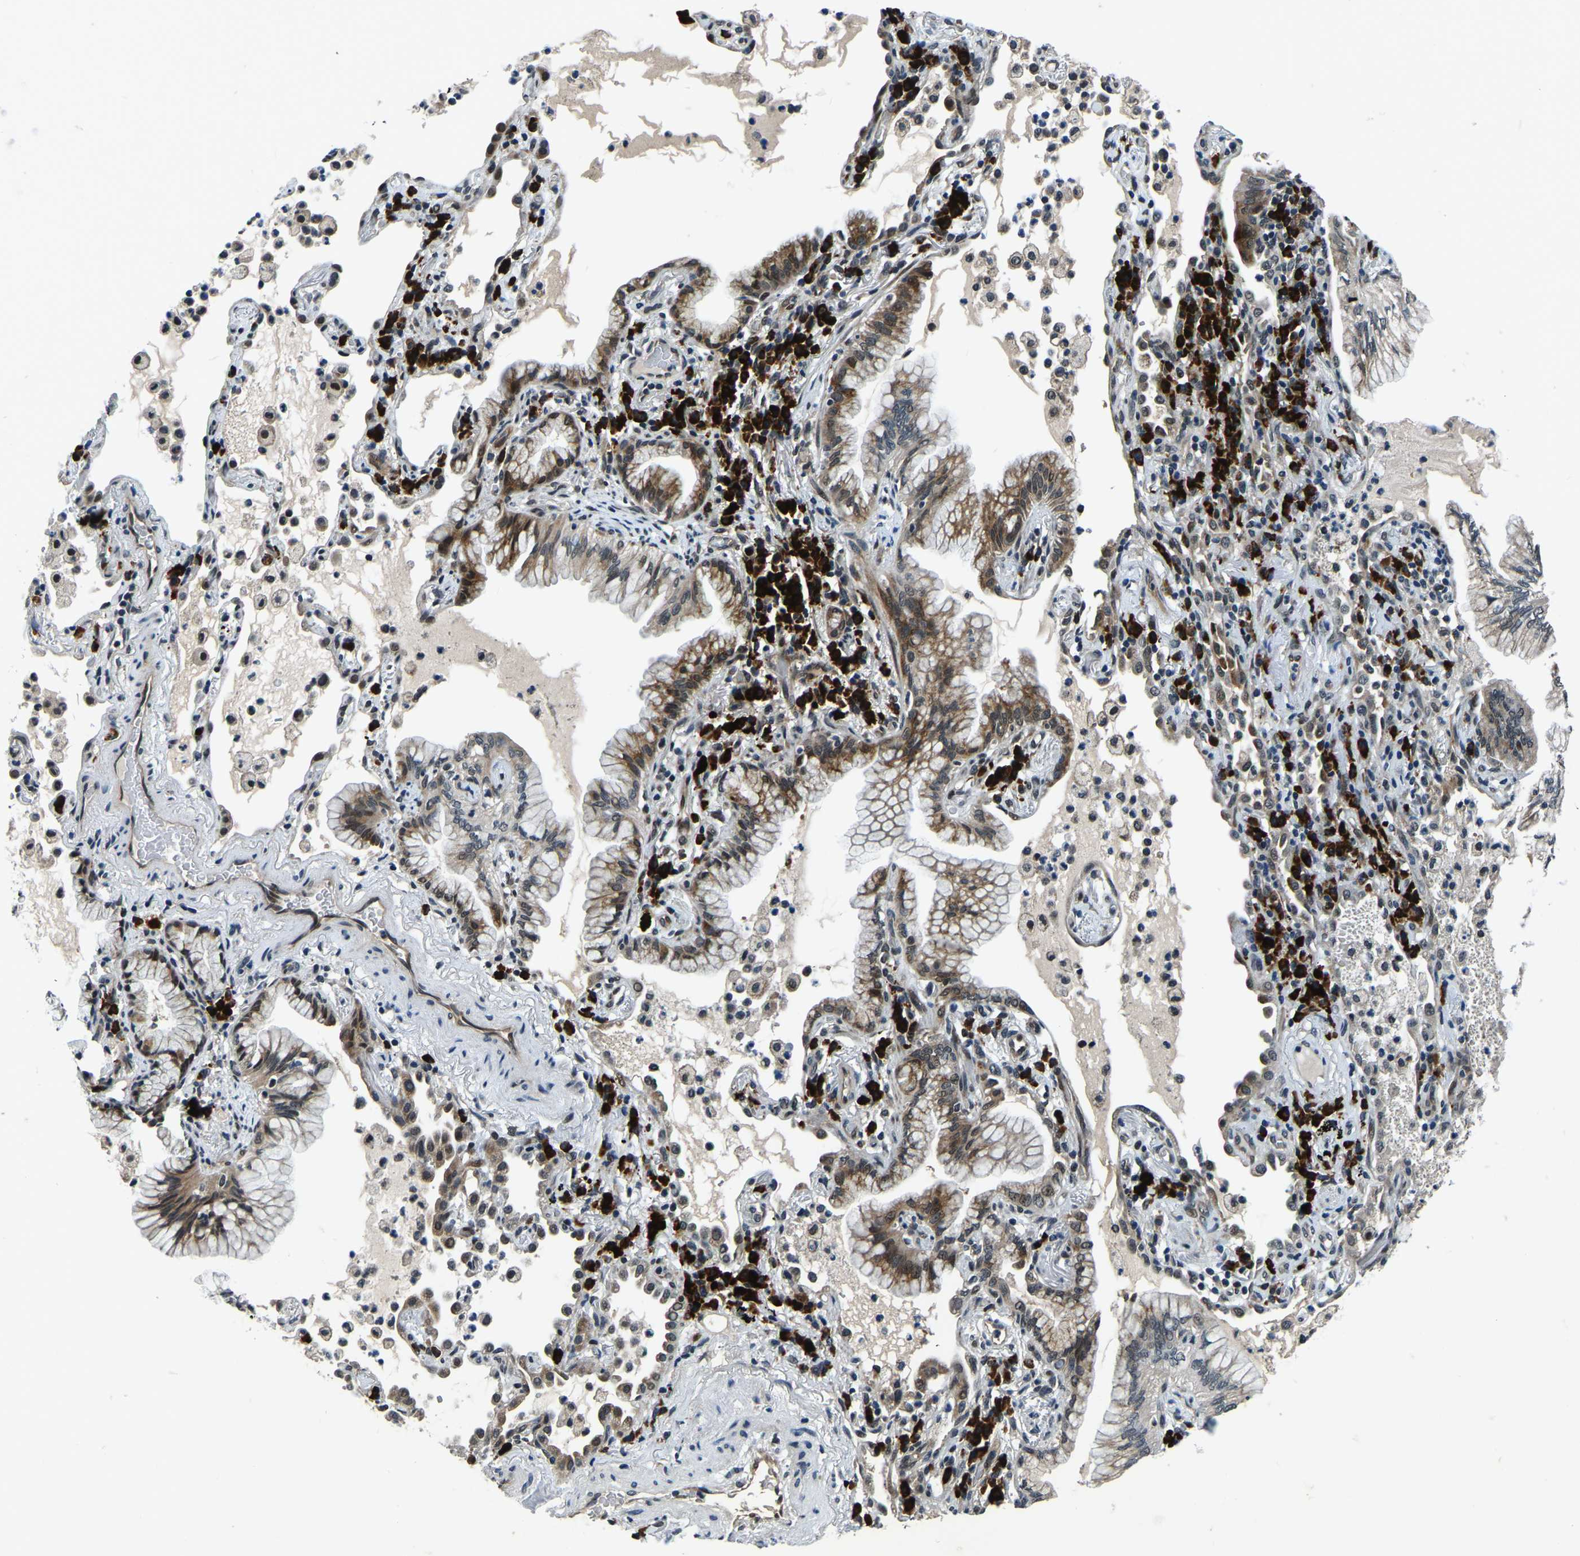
{"staining": {"intensity": "moderate", "quantity": ">75%", "location": "cytoplasmic/membranous"}, "tissue": "lung cancer", "cell_type": "Tumor cells", "image_type": "cancer", "snomed": [{"axis": "morphology", "description": "Adenocarcinoma, NOS"}, {"axis": "topography", "description": "Lung"}], "caption": "Lung cancer (adenocarcinoma) stained with a protein marker reveals moderate staining in tumor cells.", "gene": "ING2", "patient": {"sex": "female", "age": 70}}